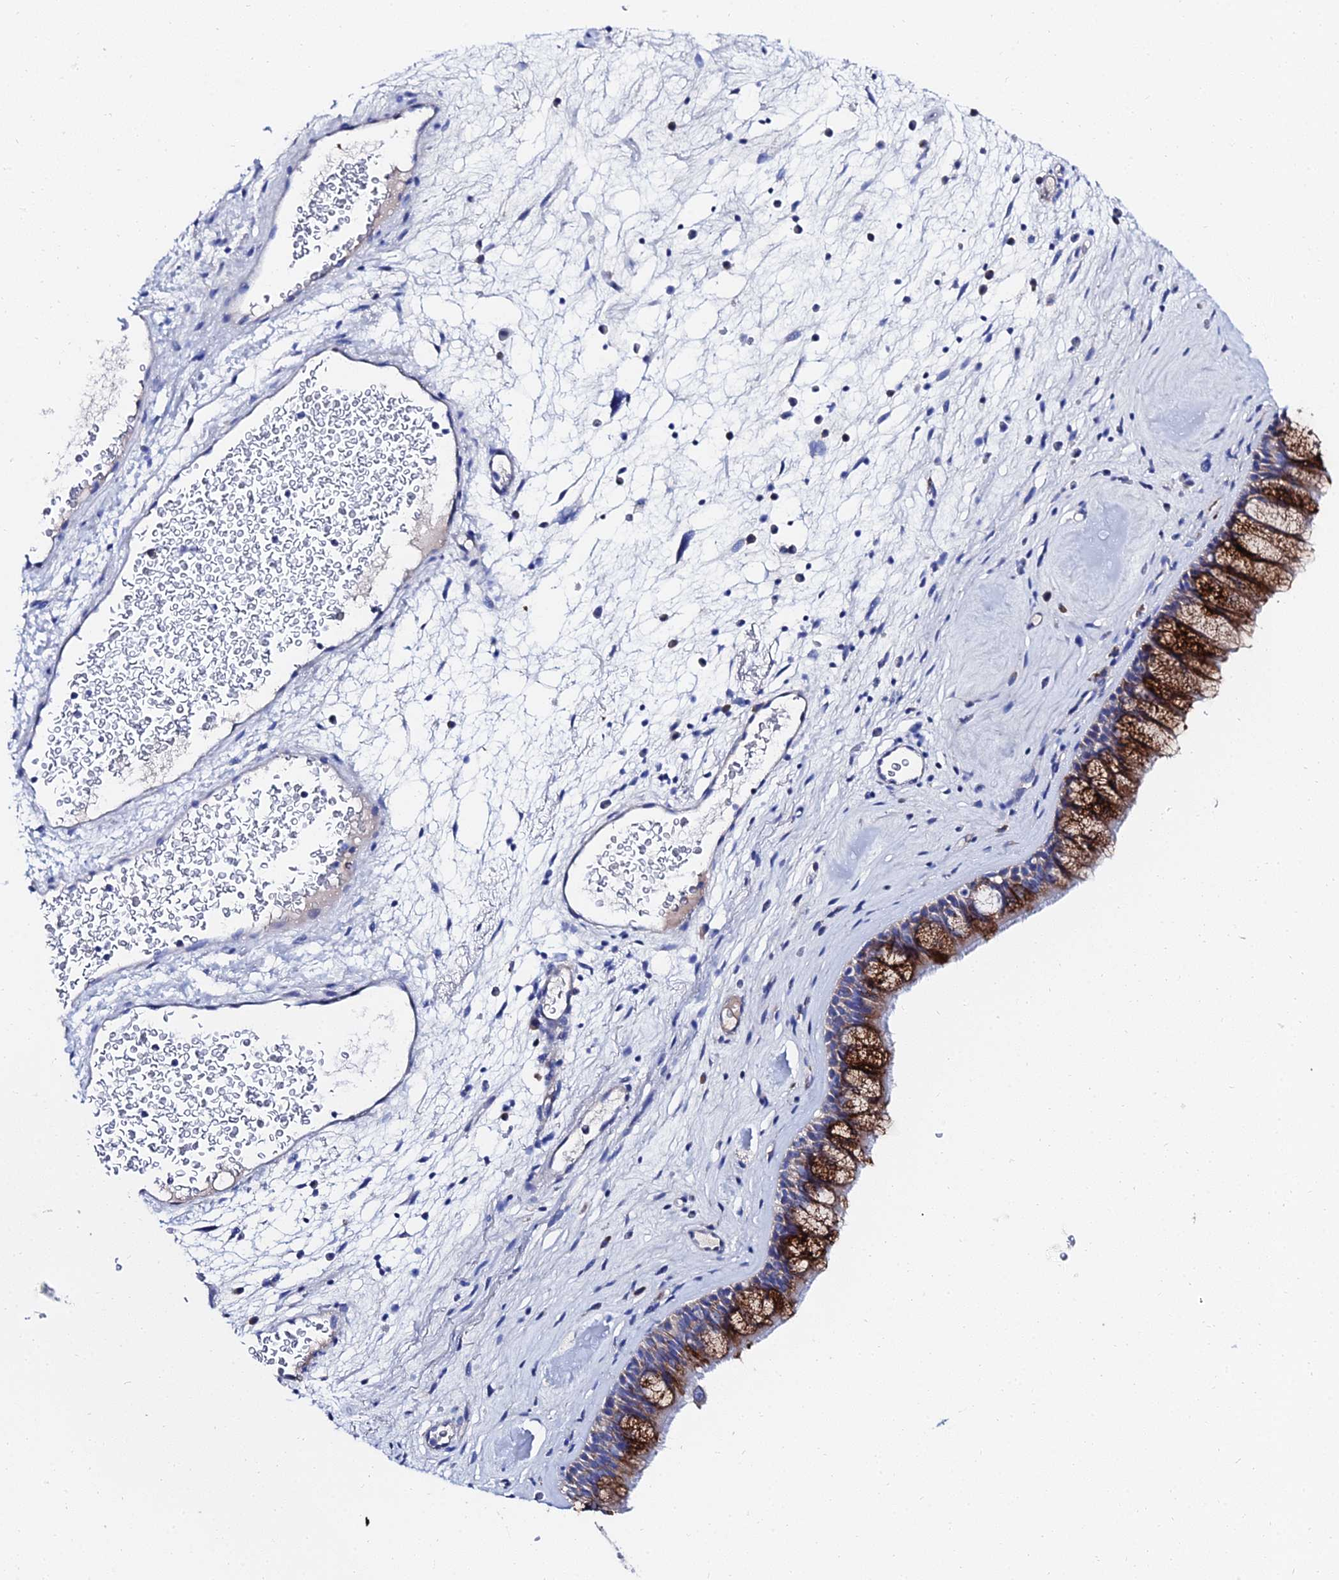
{"staining": {"intensity": "strong", "quantity": "25%-75%", "location": "cytoplasmic/membranous"}, "tissue": "nasopharynx", "cell_type": "Respiratory epithelial cells", "image_type": "normal", "snomed": [{"axis": "morphology", "description": "Normal tissue, NOS"}, {"axis": "morphology", "description": "Inflammation, NOS"}, {"axis": "morphology", "description": "Malignant melanoma, Metastatic site"}, {"axis": "topography", "description": "Nasopharynx"}], "caption": "This is a micrograph of immunohistochemistry (IHC) staining of unremarkable nasopharynx, which shows strong staining in the cytoplasmic/membranous of respiratory epithelial cells.", "gene": "PTTG1", "patient": {"sex": "male", "age": 70}}